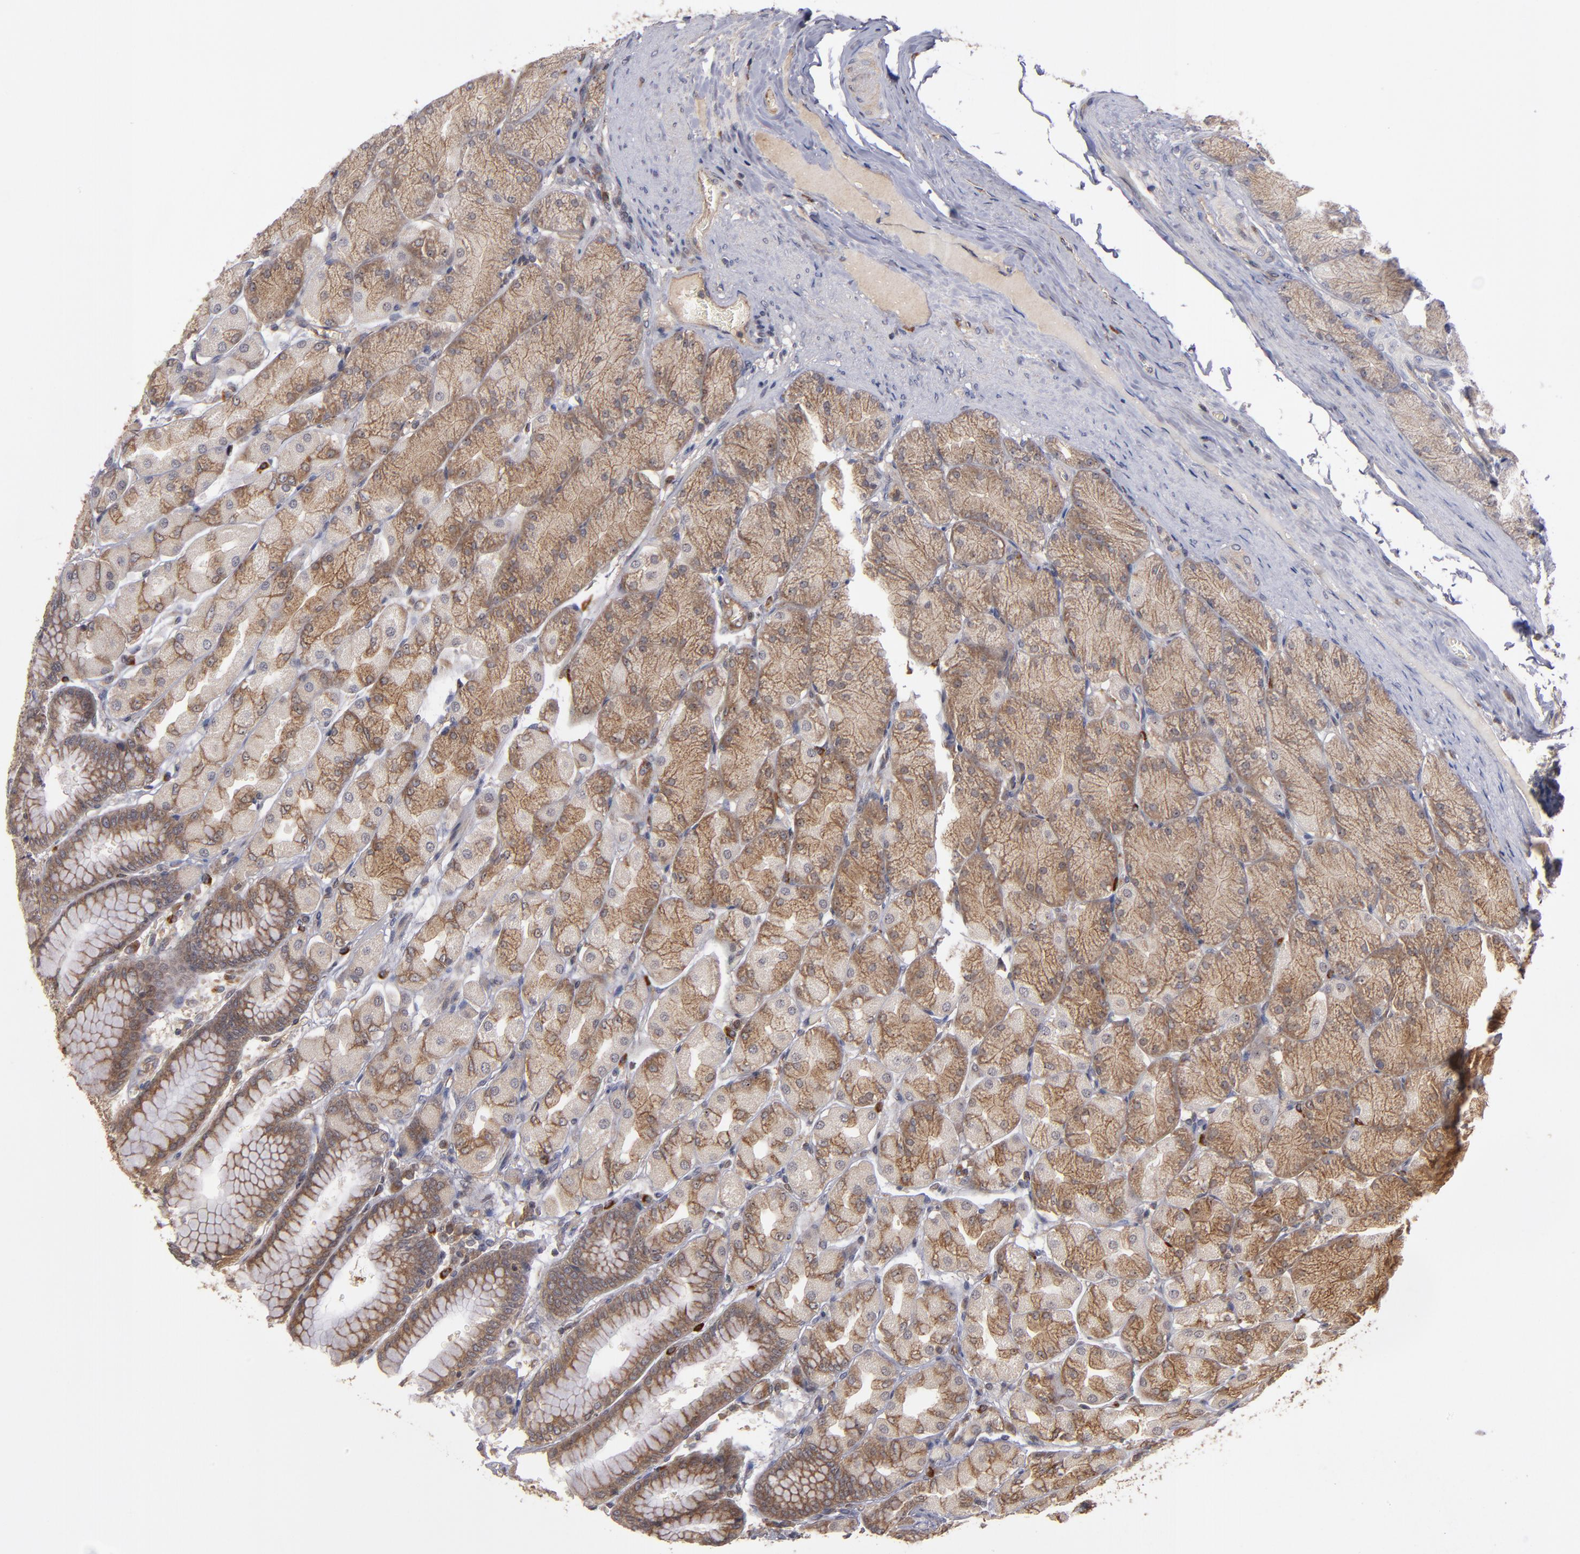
{"staining": {"intensity": "moderate", "quantity": ">75%", "location": "cytoplasmic/membranous"}, "tissue": "stomach", "cell_type": "Glandular cells", "image_type": "normal", "snomed": [{"axis": "morphology", "description": "Normal tissue, NOS"}, {"axis": "topography", "description": "Stomach, upper"}], "caption": "Immunohistochemical staining of benign stomach shows >75% levels of moderate cytoplasmic/membranous protein expression in approximately >75% of glandular cells. Ihc stains the protein in brown and the nuclei are stained blue.", "gene": "BDKRB1", "patient": {"sex": "female", "age": 56}}